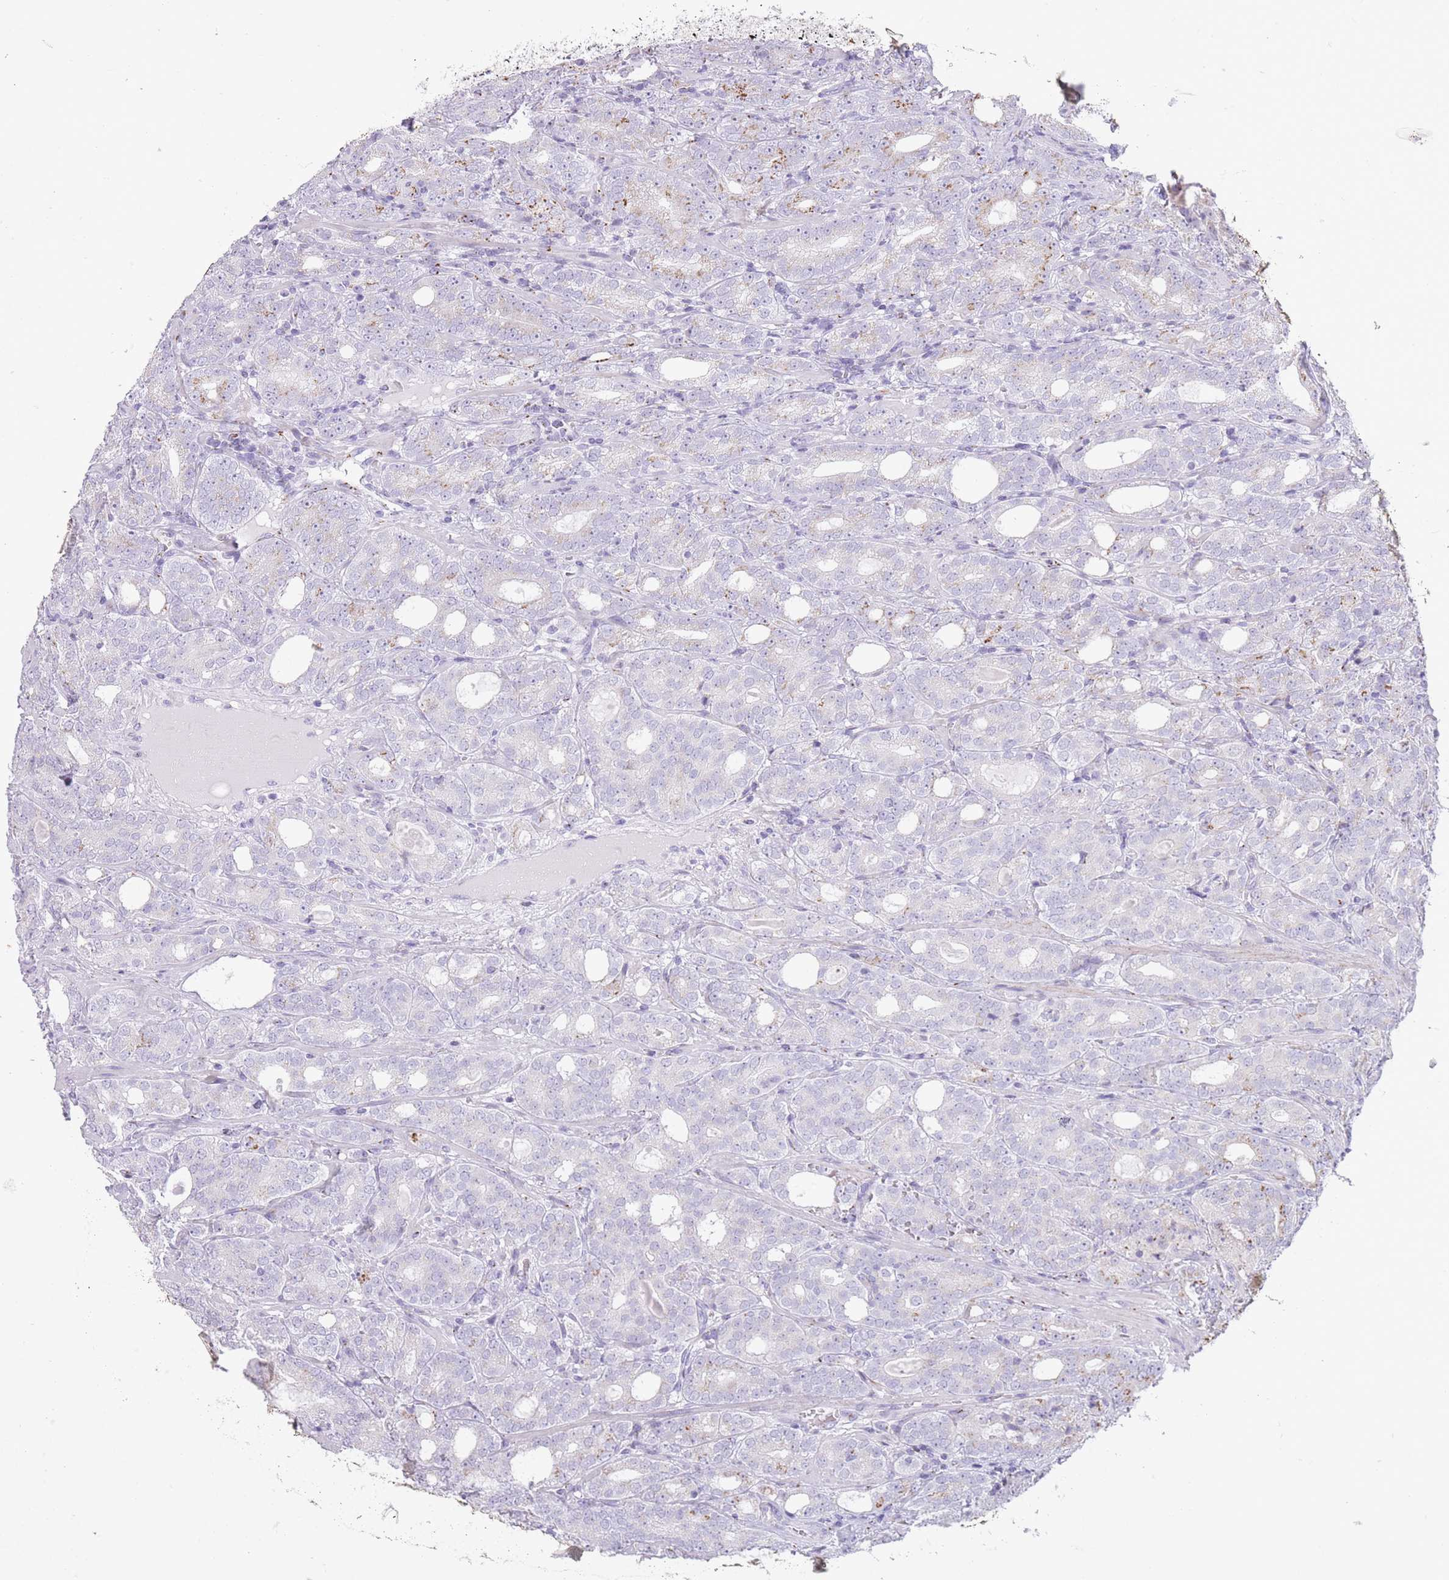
{"staining": {"intensity": "moderate", "quantity": "25%-75%", "location": "cytoplasmic/membranous"}, "tissue": "prostate cancer", "cell_type": "Tumor cells", "image_type": "cancer", "snomed": [{"axis": "morphology", "description": "Adenocarcinoma, High grade"}, {"axis": "topography", "description": "Prostate"}], "caption": "Prostate cancer (high-grade adenocarcinoma) stained with DAB (3,3'-diaminobenzidine) IHC exhibits medium levels of moderate cytoplasmic/membranous expression in about 25%-75% of tumor cells.", "gene": "B4GALT2", "patient": {"sex": "male", "age": 64}}